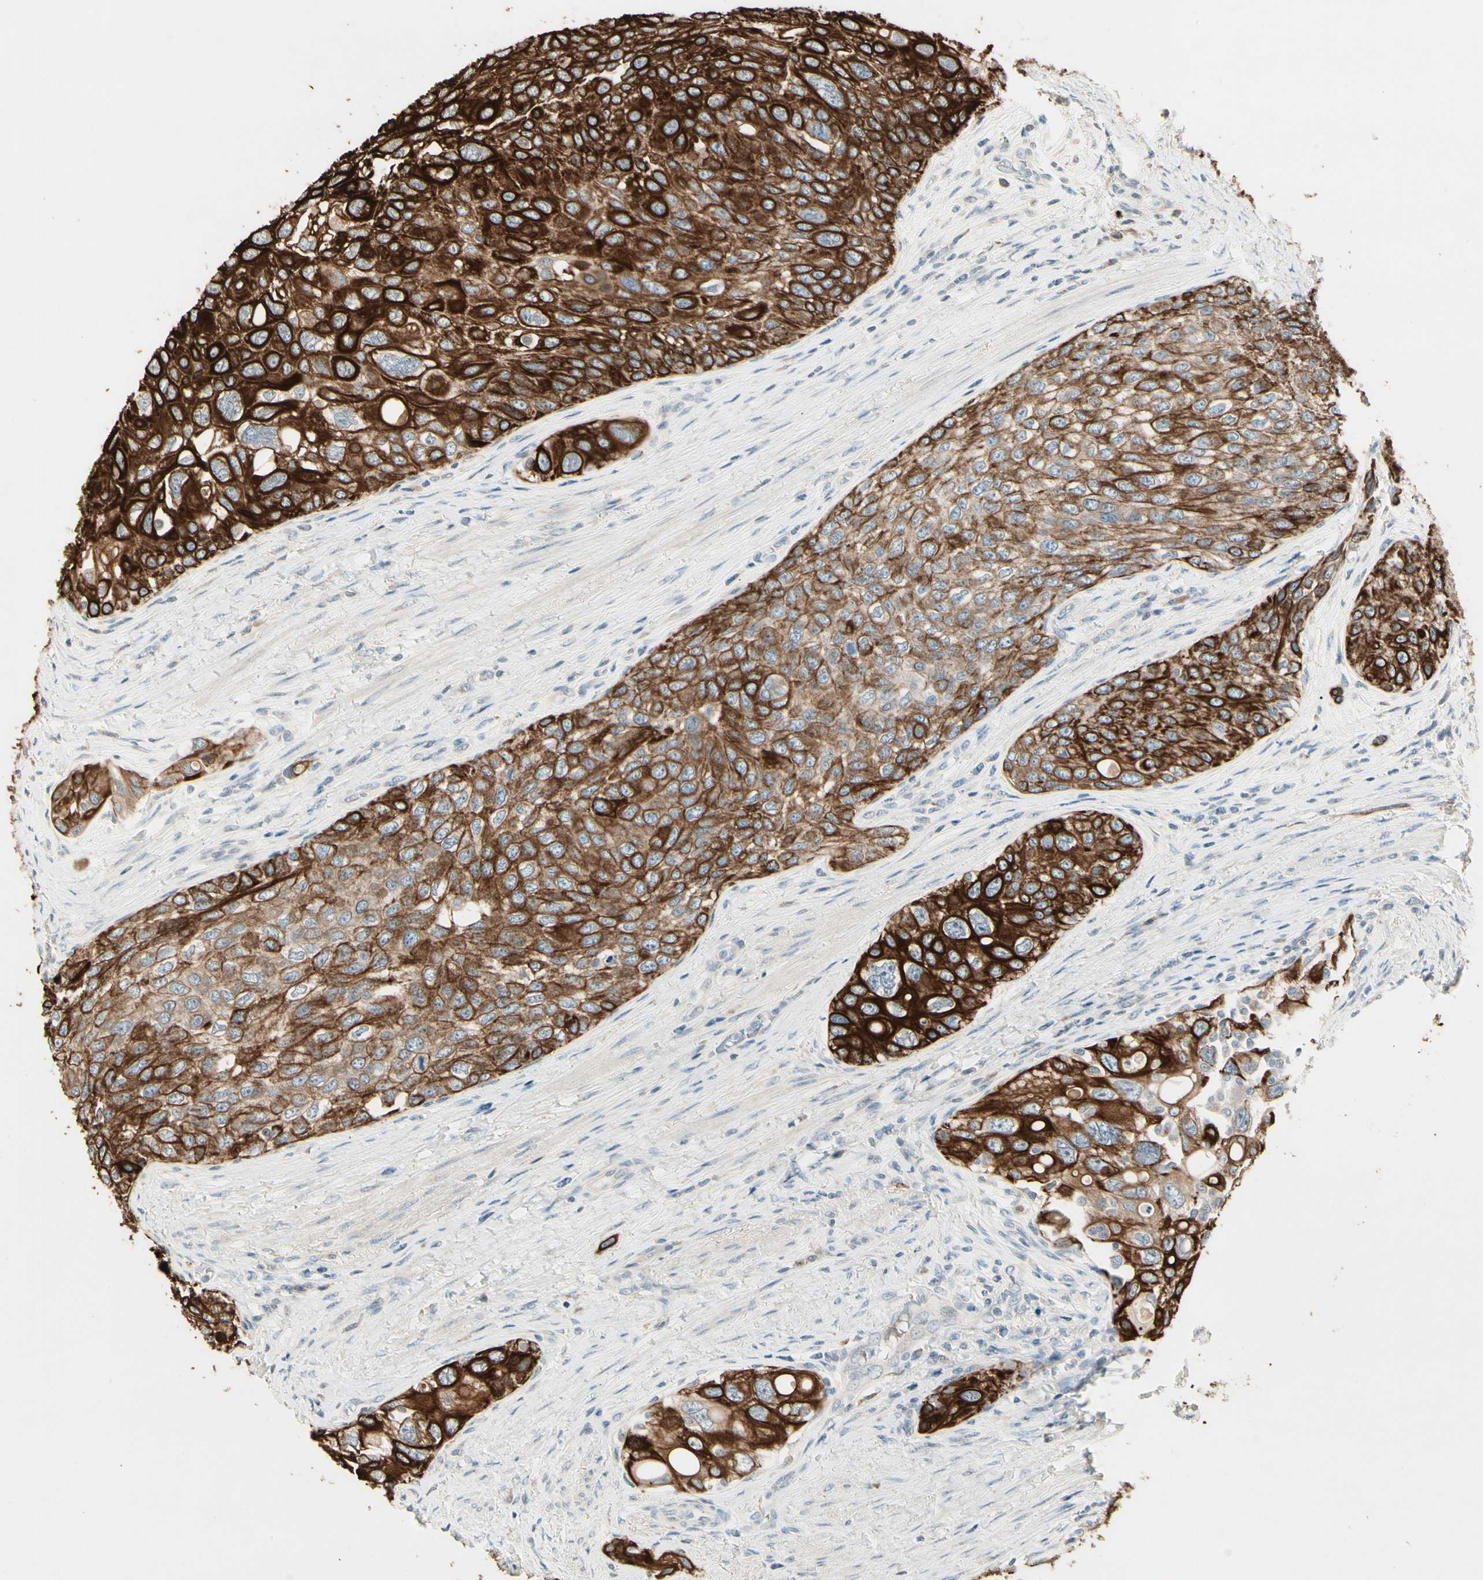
{"staining": {"intensity": "strong", "quantity": ">75%", "location": "cytoplasmic/membranous"}, "tissue": "urothelial cancer", "cell_type": "Tumor cells", "image_type": "cancer", "snomed": [{"axis": "morphology", "description": "Urothelial carcinoma, High grade"}, {"axis": "topography", "description": "Urinary bladder"}], "caption": "Strong cytoplasmic/membranous positivity is seen in about >75% of tumor cells in urothelial cancer. (DAB IHC with brightfield microscopy, high magnification).", "gene": "SKIL", "patient": {"sex": "female", "age": 56}}